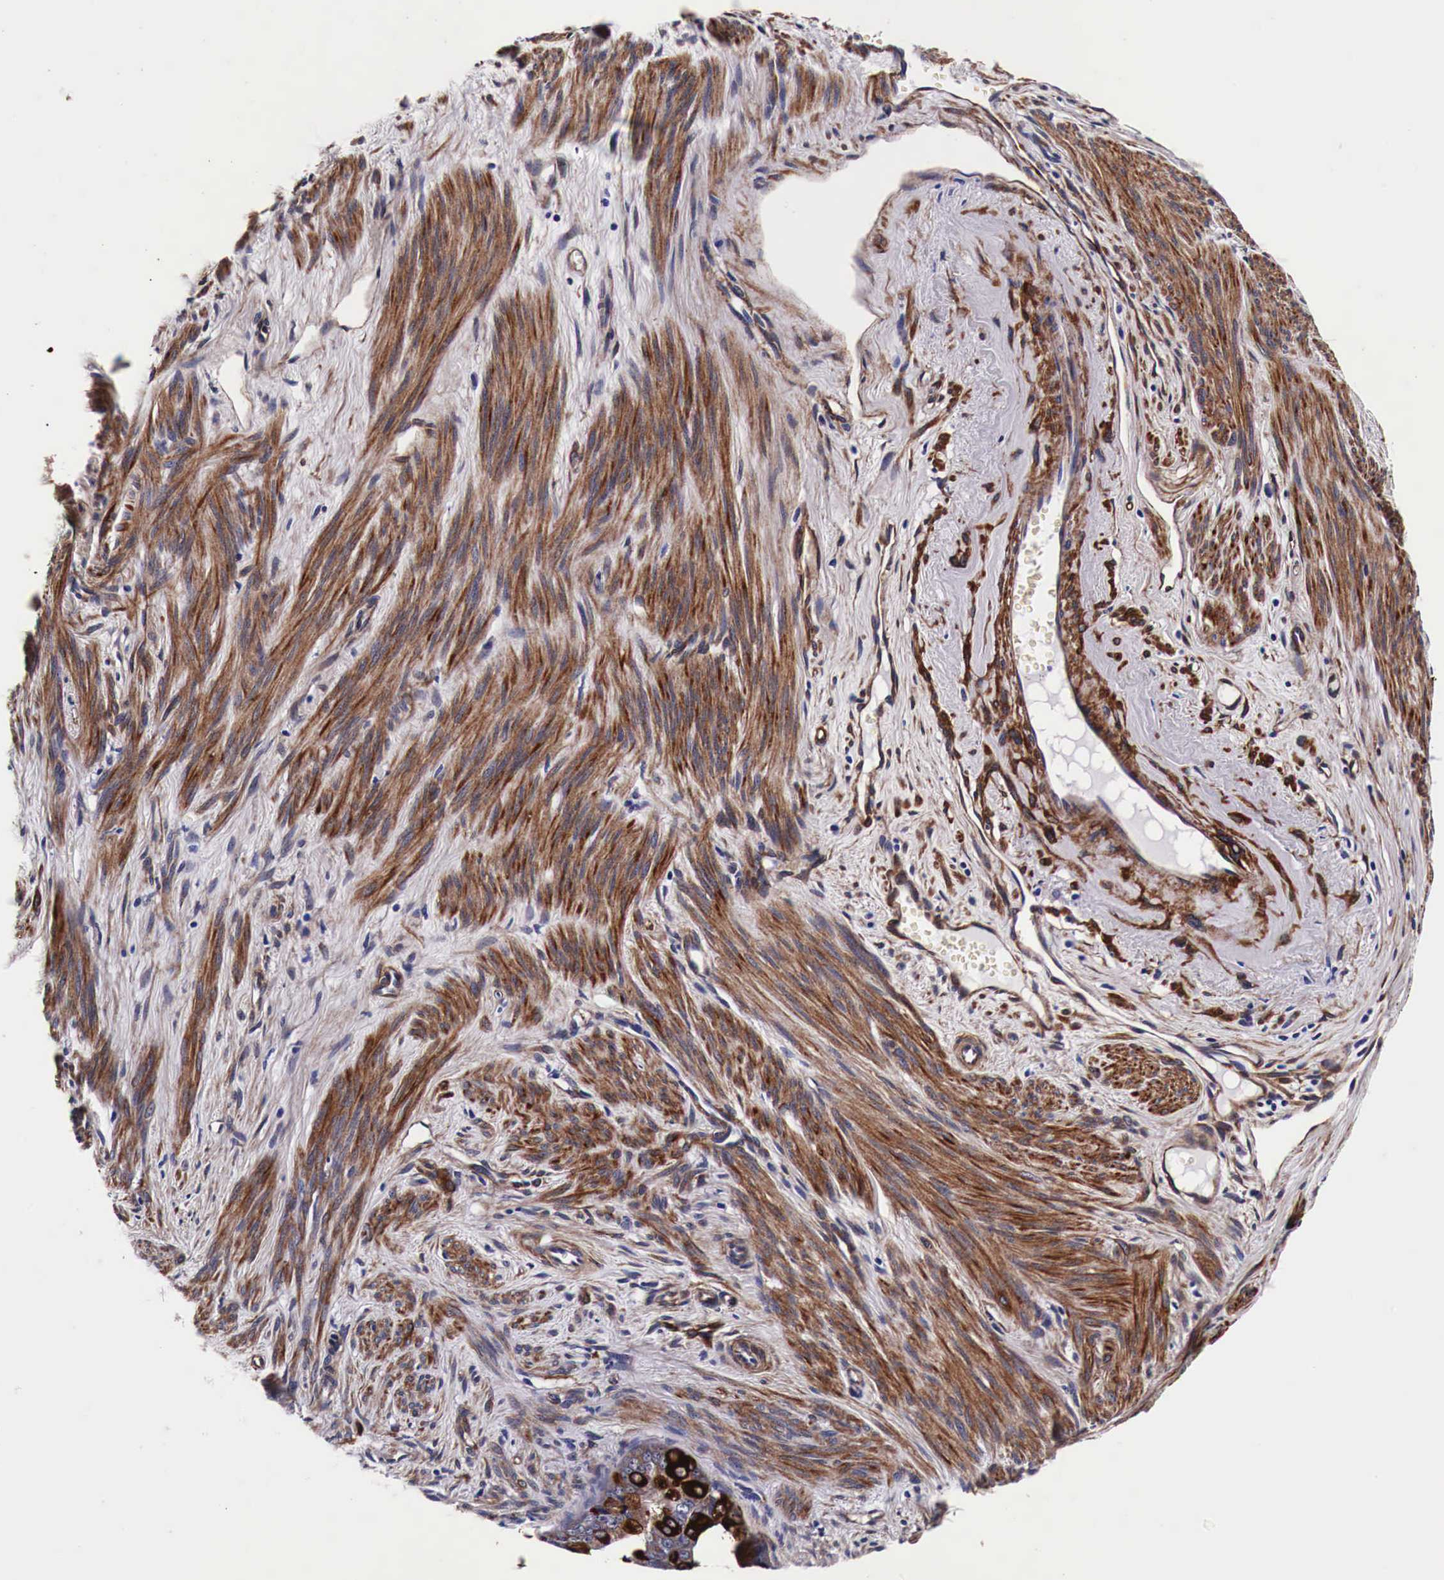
{"staining": {"intensity": "strong", "quantity": "25%-75%", "location": "cytoplasmic/membranous"}, "tissue": "endometrial cancer", "cell_type": "Tumor cells", "image_type": "cancer", "snomed": [{"axis": "morphology", "description": "Adenocarcinoma, NOS"}, {"axis": "topography", "description": "Endometrium"}], "caption": "Immunohistochemistry (IHC) photomicrograph of neoplastic tissue: human endometrial cancer (adenocarcinoma) stained using immunohistochemistry reveals high levels of strong protein expression localized specifically in the cytoplasmic/membranous of tumor cells, appearing as a cytoplasmic/membranous brown color.", "gene": "HSPB1", "patient": {"sex": "female", "age": 76}}